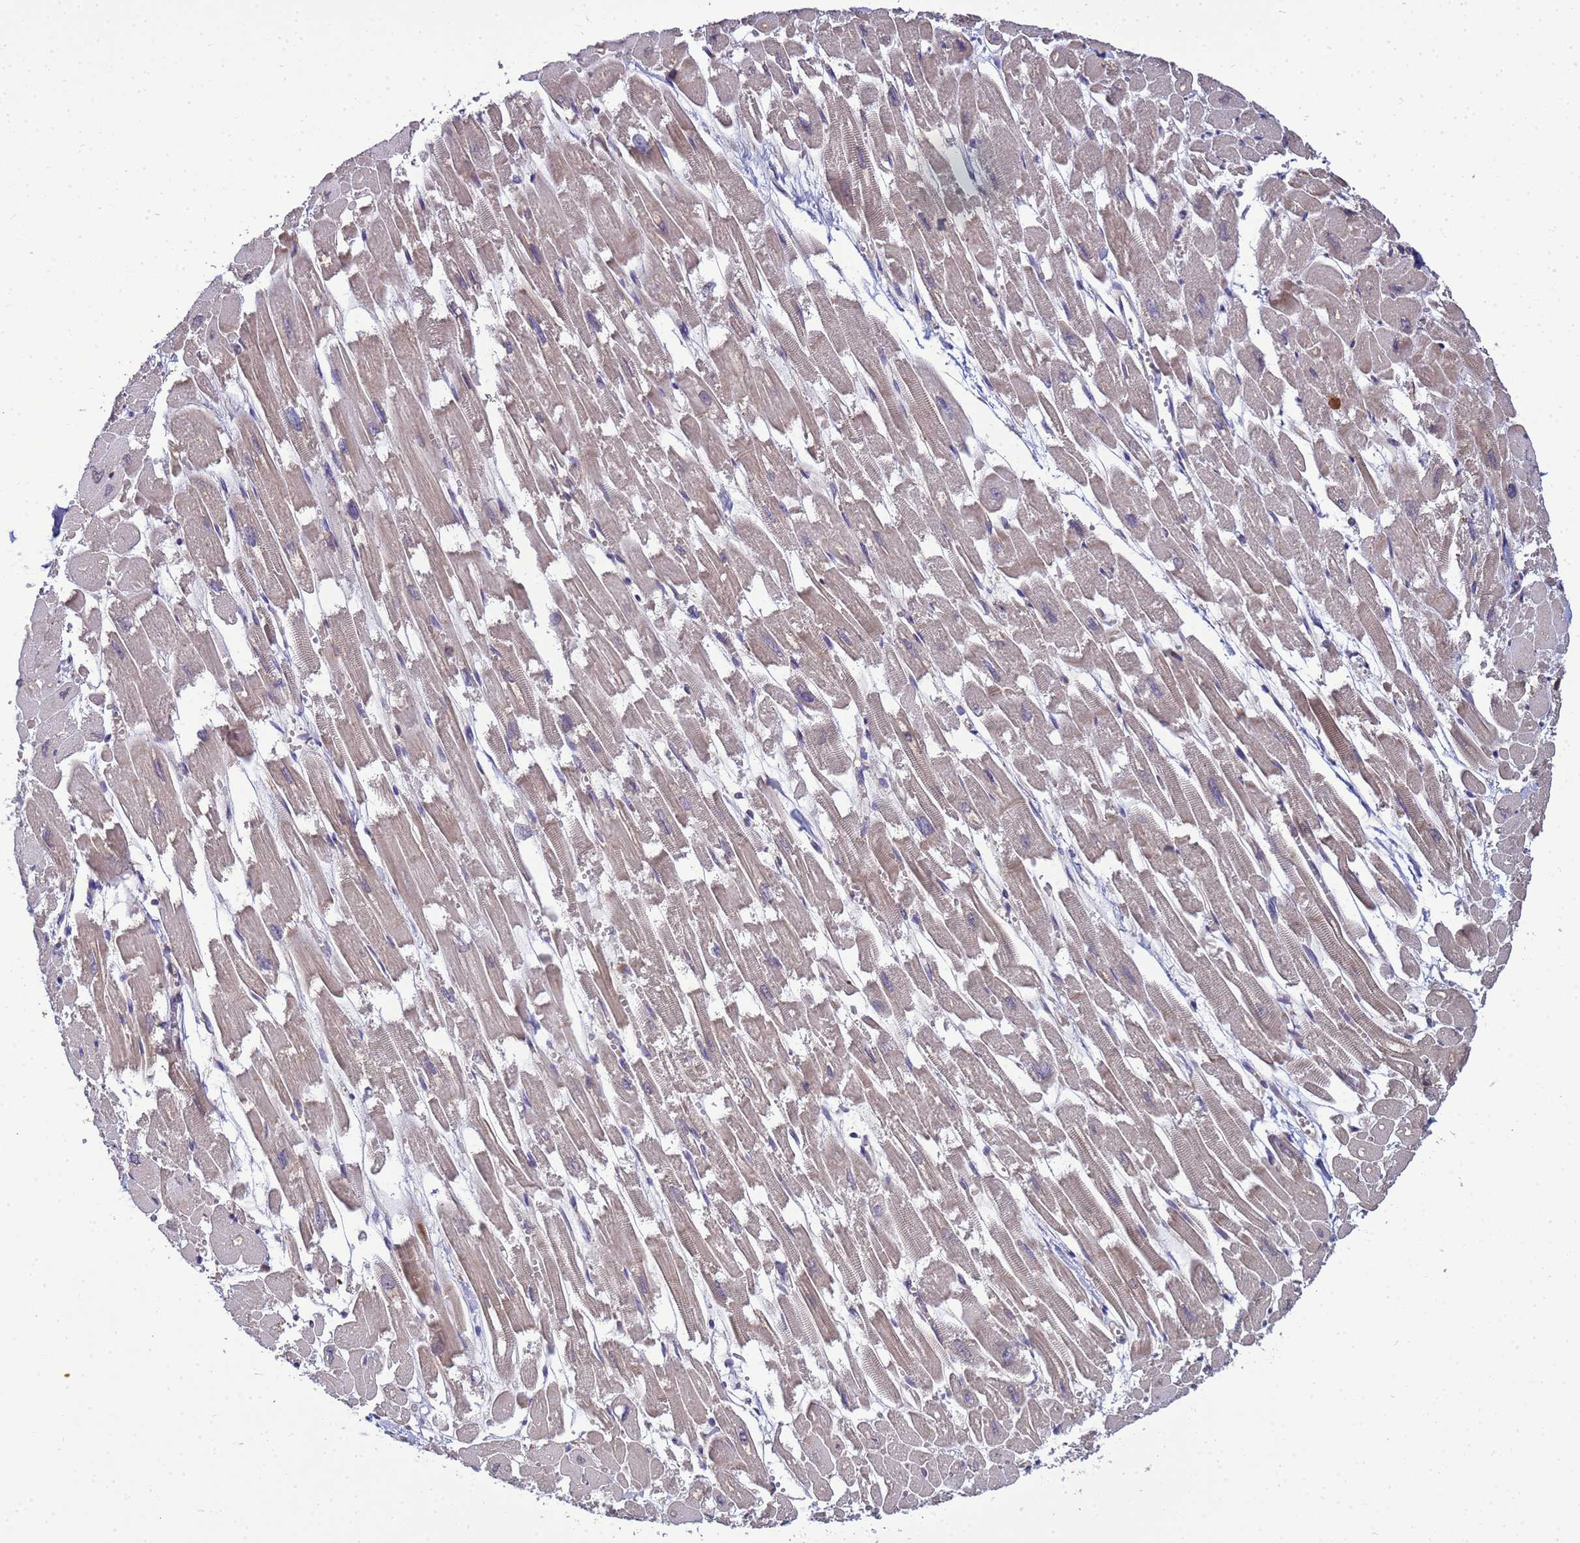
{"staining": {"intensity": "moderate", "quantity": "<25%", "location": "cytoplasmic/membranous"}, "tissue": "heart muscle", "cell_type": "Cardiomyocytes", "image_type": "normal", "snomed": [{"axis": "morphology", "description": "Normal tissue, NOS"}, {"axis": "topography", "description": "Heart"}], "caption": "A high-resolution image shows immunohistochemistry (IHC) staining of normal heart muscle, which displays moderate cytoplasmic/membranous staining in about <25% of cardiomyocytes.", "gene": "BECN1", "patient": {"sex": "male", "age": 54}}